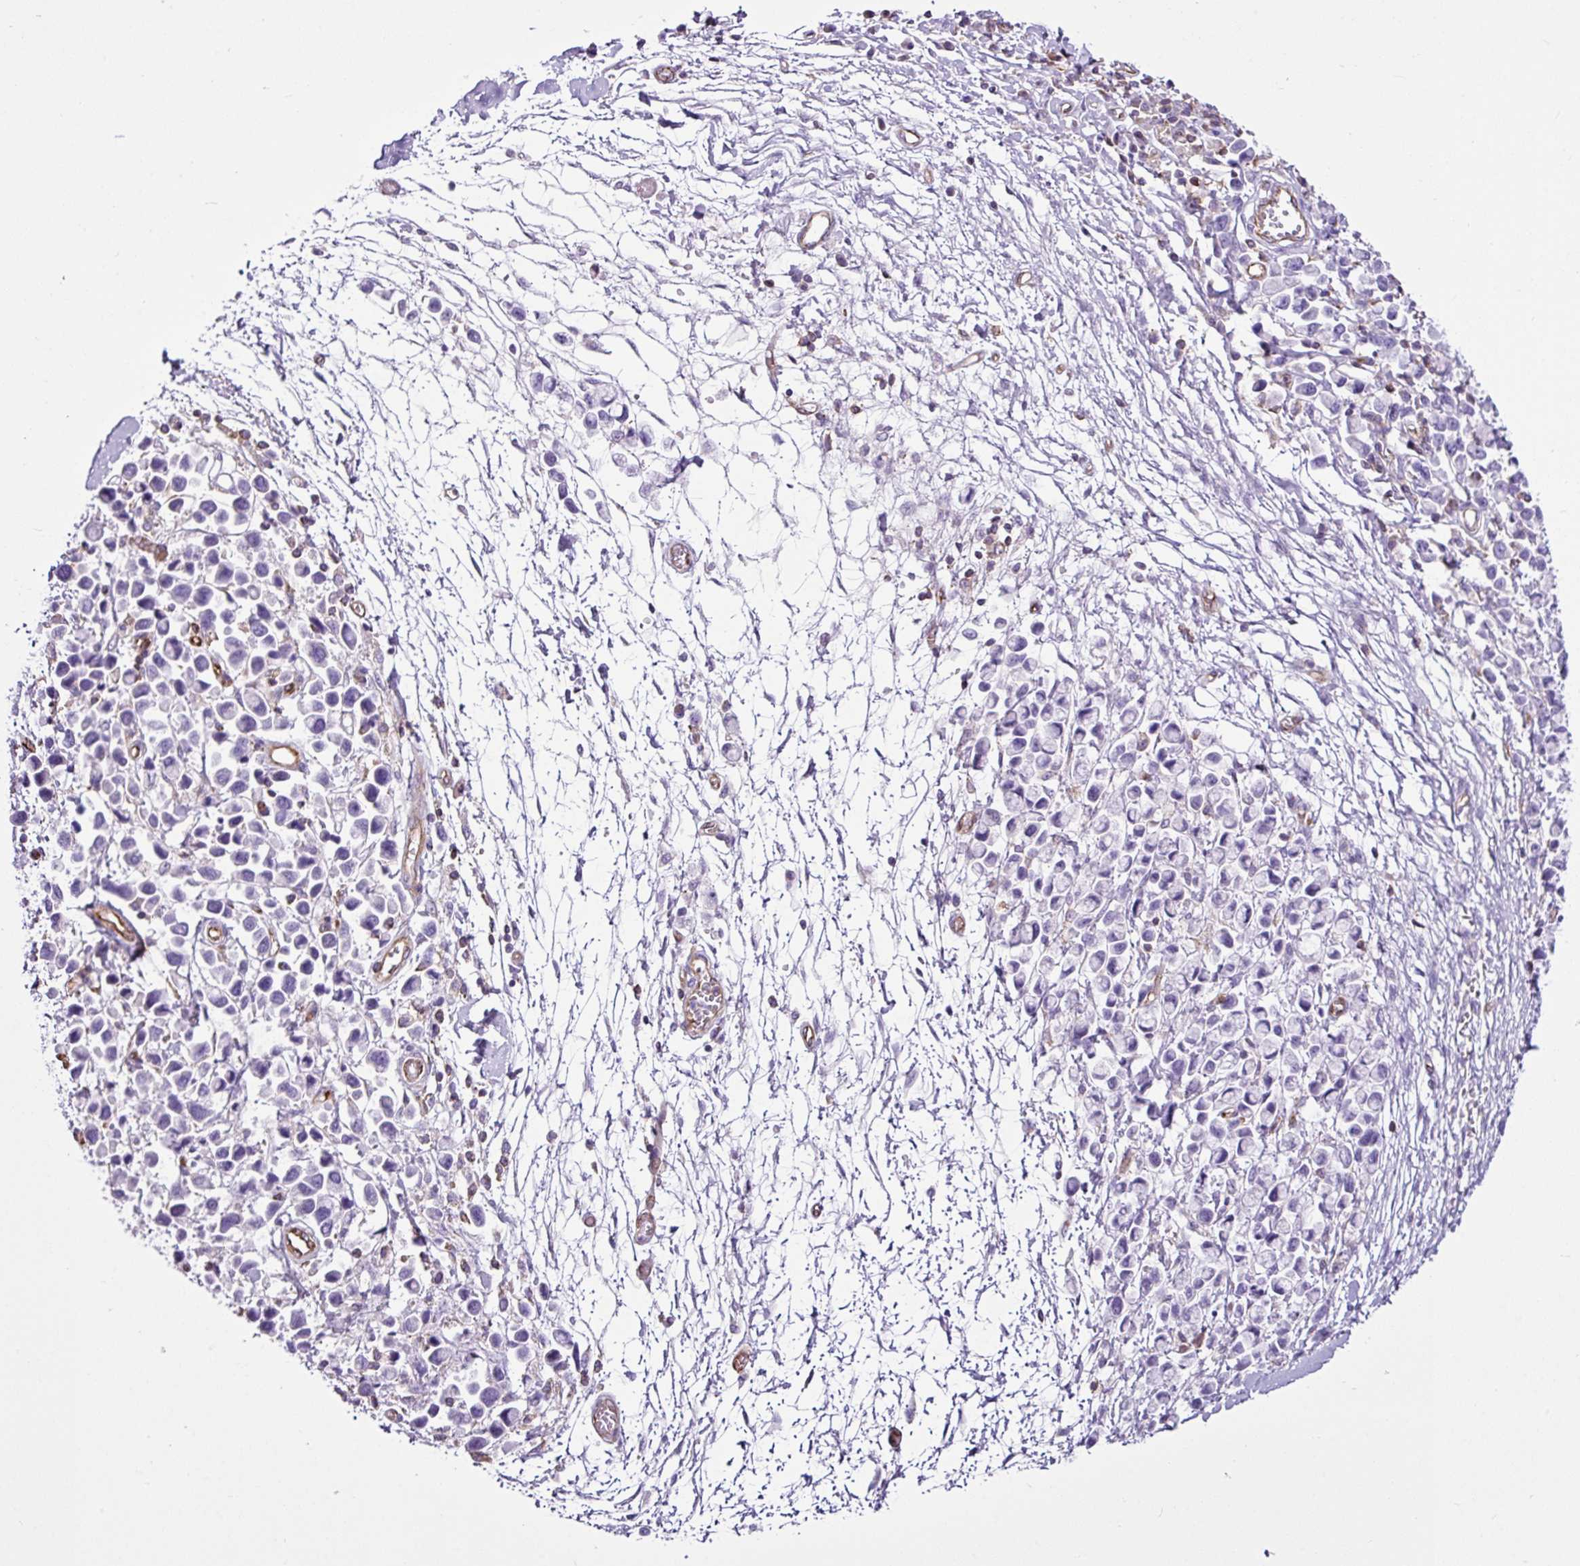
{"staining": {"intensity": "negative", "quantity": "none", "location": "none"}, "tissue": "stomach cancer", "cell_type": "Tumor cells", "image_type": "cancer", "snomed": [{"axis": "morphology", "description": "Adenocarcinoma, NOS"}, {"axis": "topography", "description": "Stomach"}], "caption": "Immunohistochemical staining of adenocarcinoma (stomach) displays no significant staining in tumor cells.", "gene": "EME2", "patient": {"sex": "female", "age": 81}}